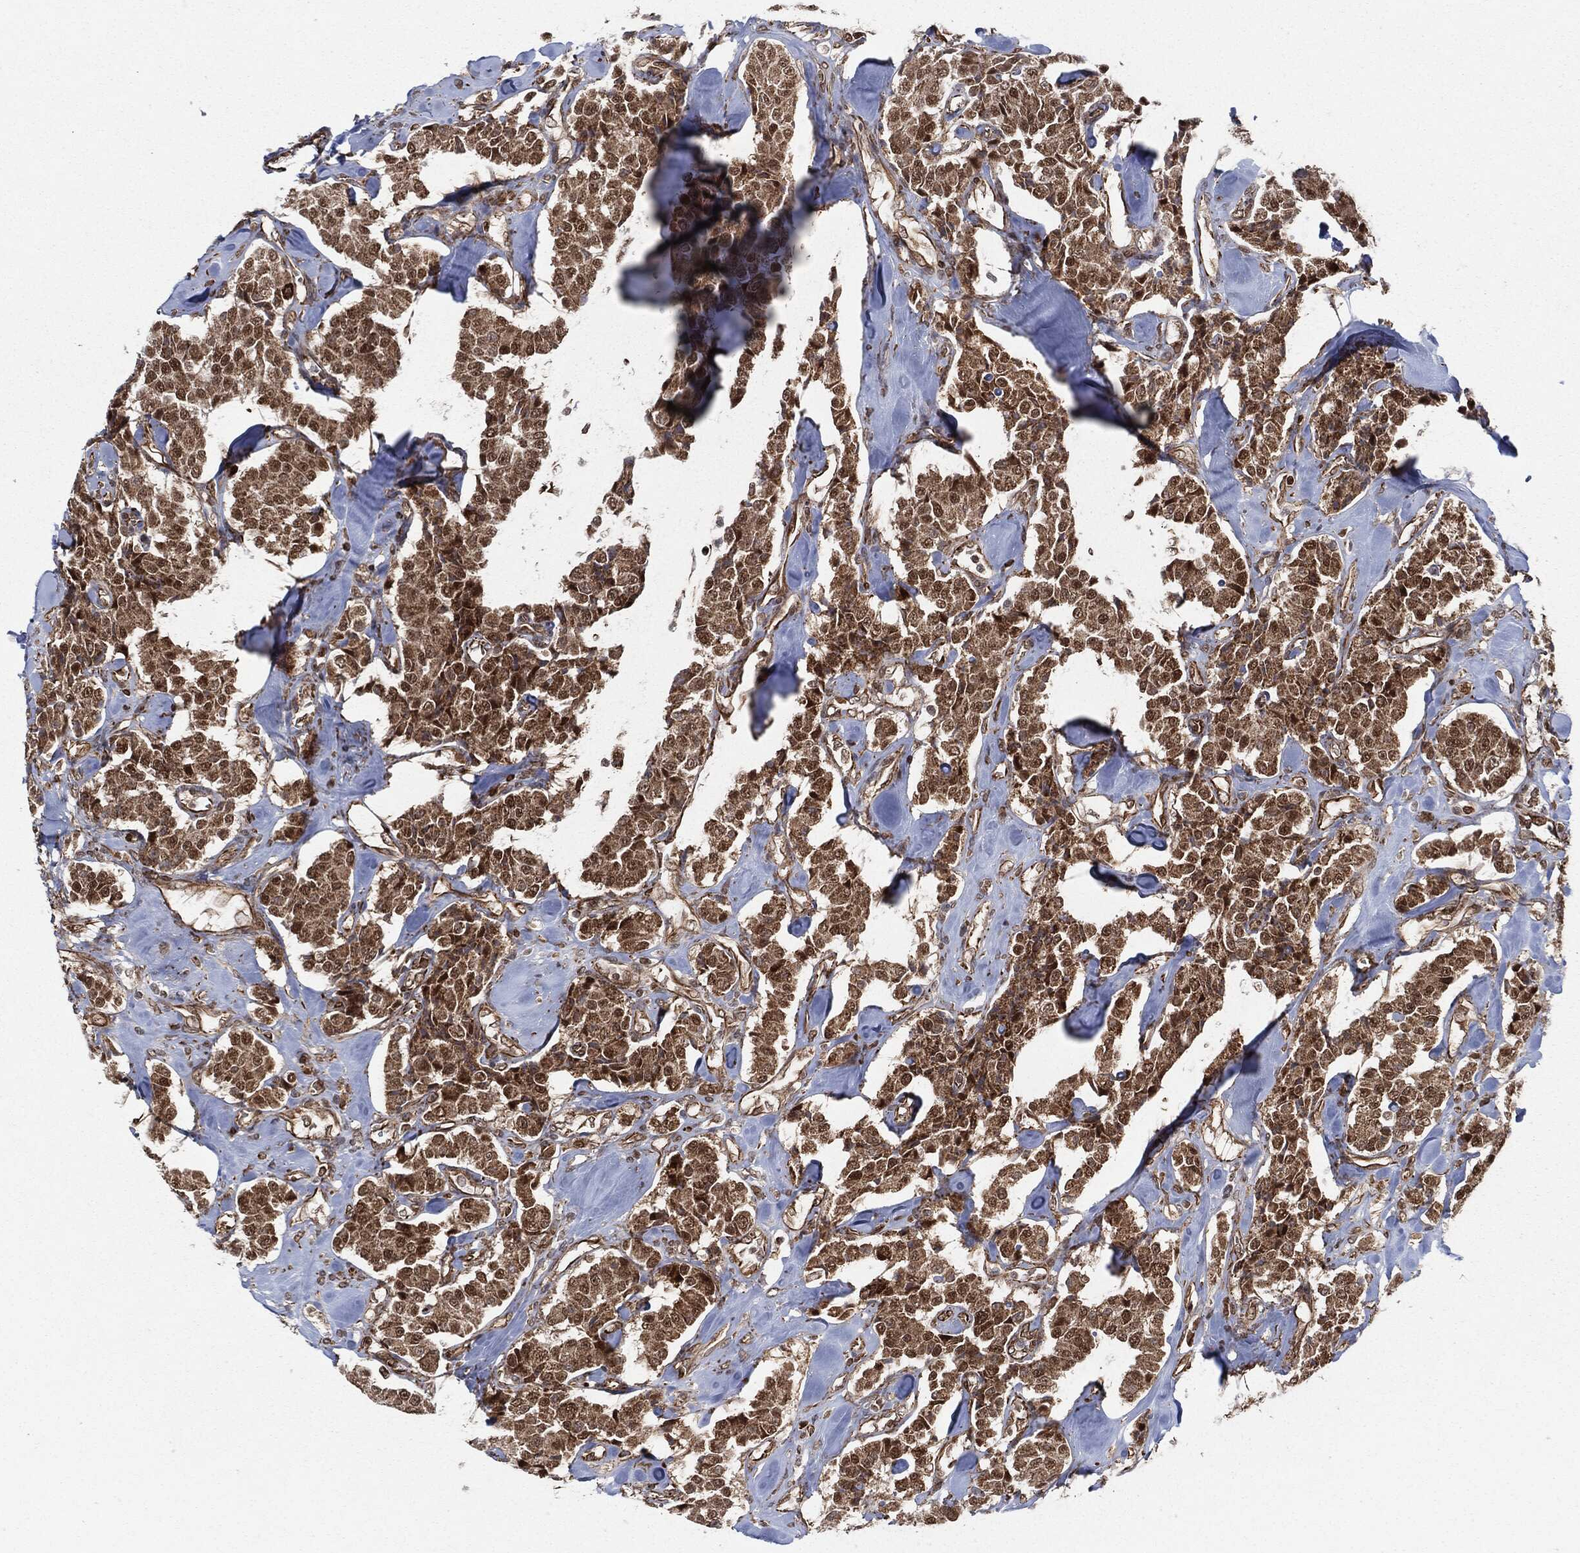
{"staining": {"intensity": "strong", "quantity": "25%-75%", "location": "nuclear"}, "tissue": "carcinoid", "cell_type": "Tumor cells", "image_type": "cancer", "snomed": [{"axis": "morphology", "description": "Carcinoid, malignant, NOS"}, {"axis": "topography", "description": "Pancreas"}], "caption": "DAB (3,3'-diaminobenzidine) immunohistochemical staining of human carcinoid exhibits strong nuclear protein staining in approximately 25%-75% of tumor cells. (Brightfield microscopy of DAB IHC at high magnification).", "gene": "TP53RK", "patient": {"sex": "male", "age": 41}}